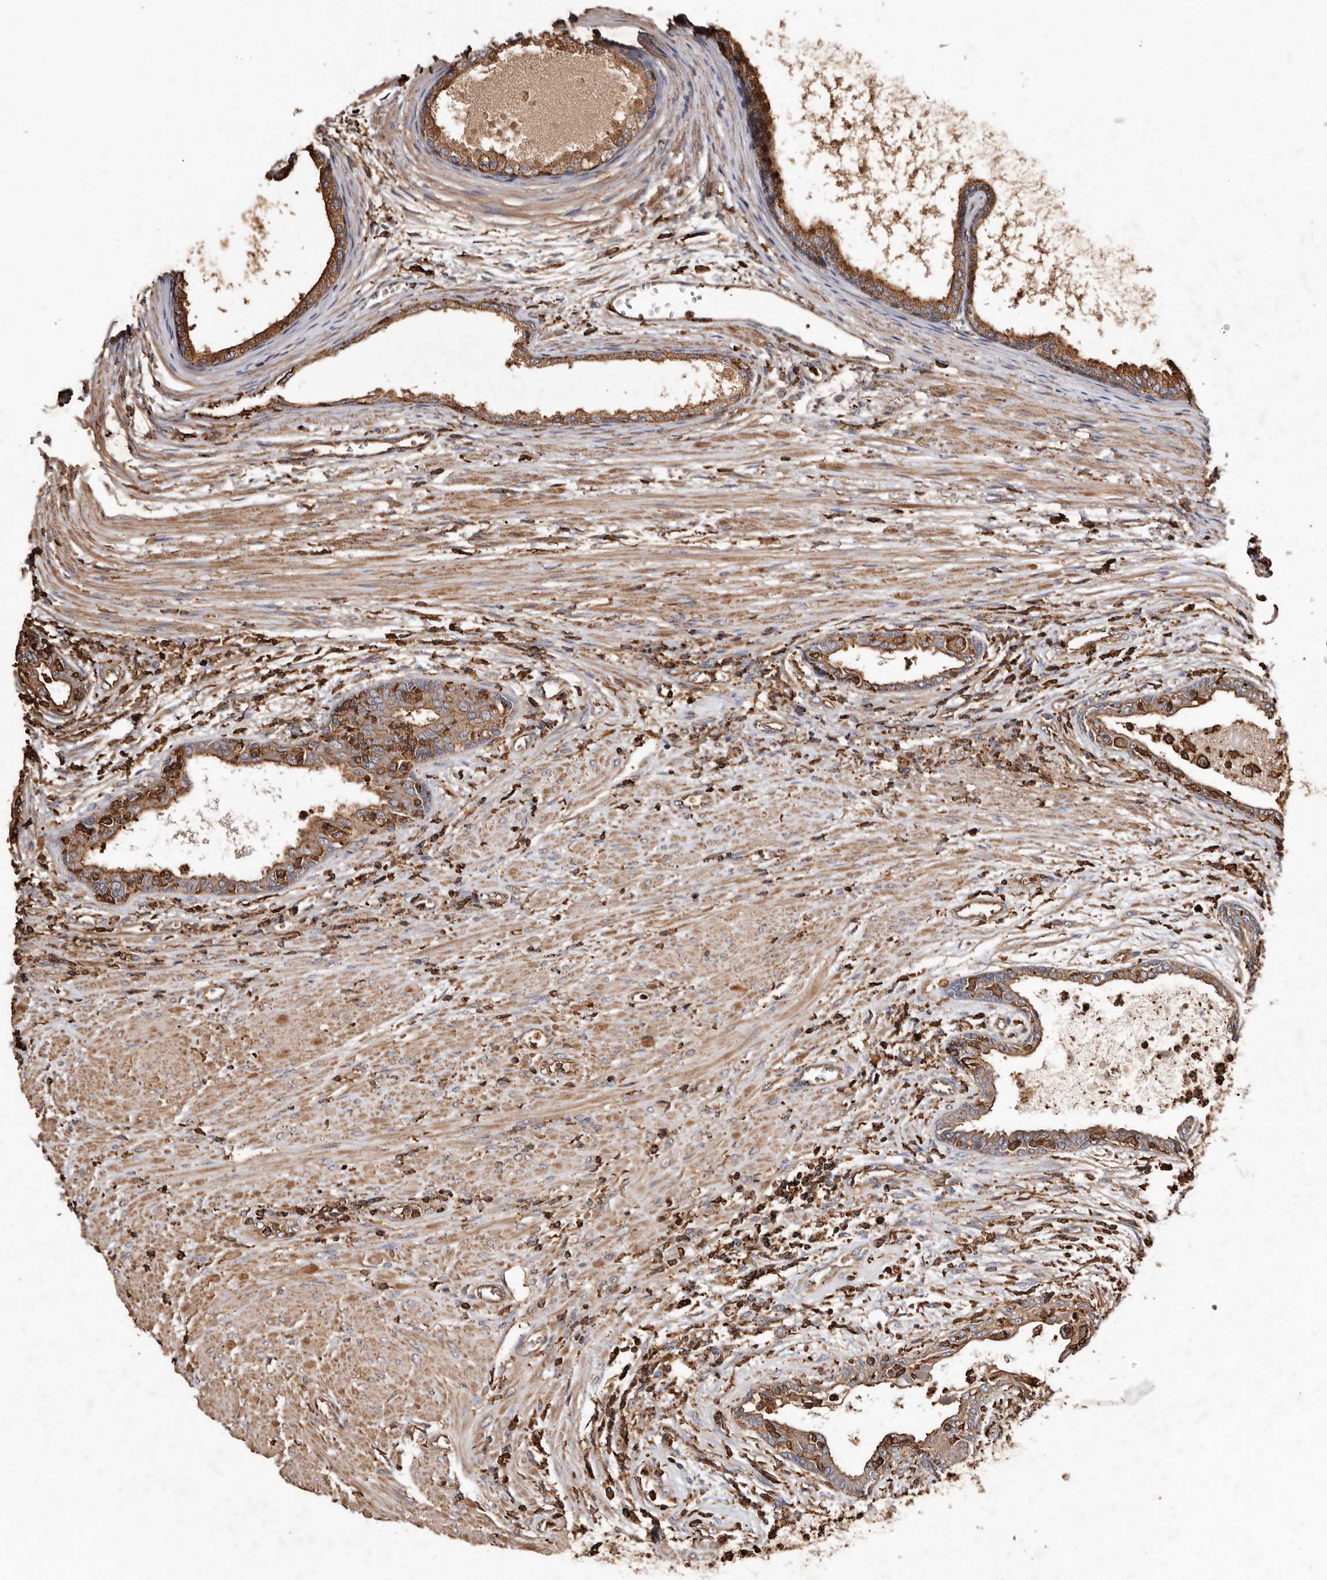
{"staining": {"intensity": "moderate", "quantity": ">75%", "location": "cytoplasmic/membranous"}, "tissue": "prostate cancer", "cell_type": "Tumor cells", "image_type": "cancer", "snomed": [{"axis": "morphology", "description": "Normal tissue, NOS"}, {"axis": "morphology", "description": "Adenocarcinoma, Low grade"}, {"axis": "topography", "description": "Prostate"}, {"axis": "topography", "description": "Peripheral nerve tissue"}], "caption": "This is an image of immunohistochemistry staining of prostate cancer (adenocarcinoma (low-grade)), which shows moderate expression in the cytoplasmic/membranous of tumor cells.", "gene": "COQ8B", "patient": {"sex": "male", "age": 71}}